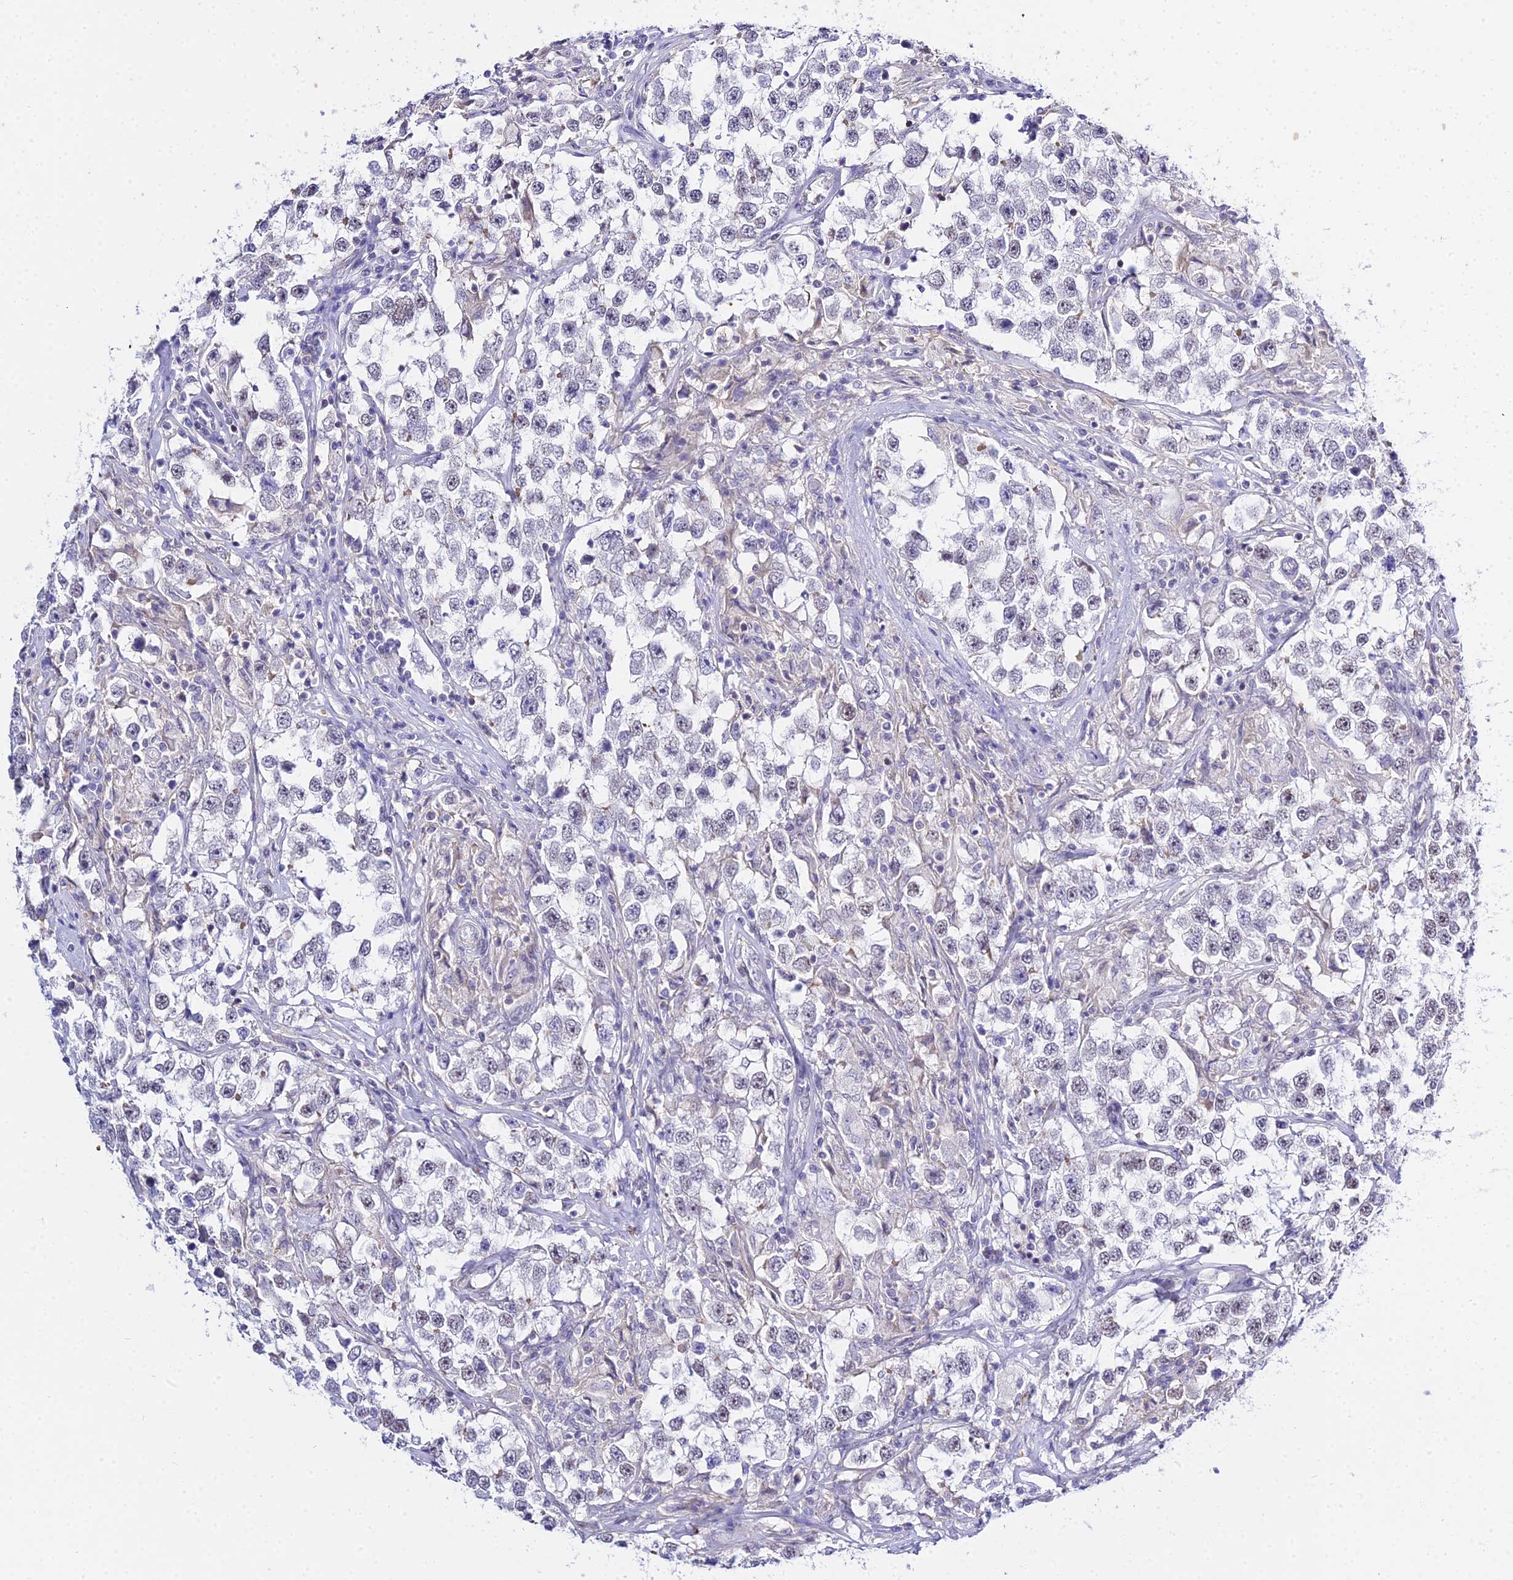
{"staining": {"intensity": "negative", "quantity": "none", "location": "none"}, "tissue": "testis cancer", "cell_type": "Tumor cells", "image_type": "cancer", "snomed": [{"axis": "morphology", "description": "Seminoma, NOS"}, {"axis": "topography", "description": "Testis"}], "caption": "An IHC histopathology image of testis cancer is shown. There is no staining in tumor cells of testis cancer.", "gene": "ZNF628", "patient": {"sex": "male", "age": 46}}